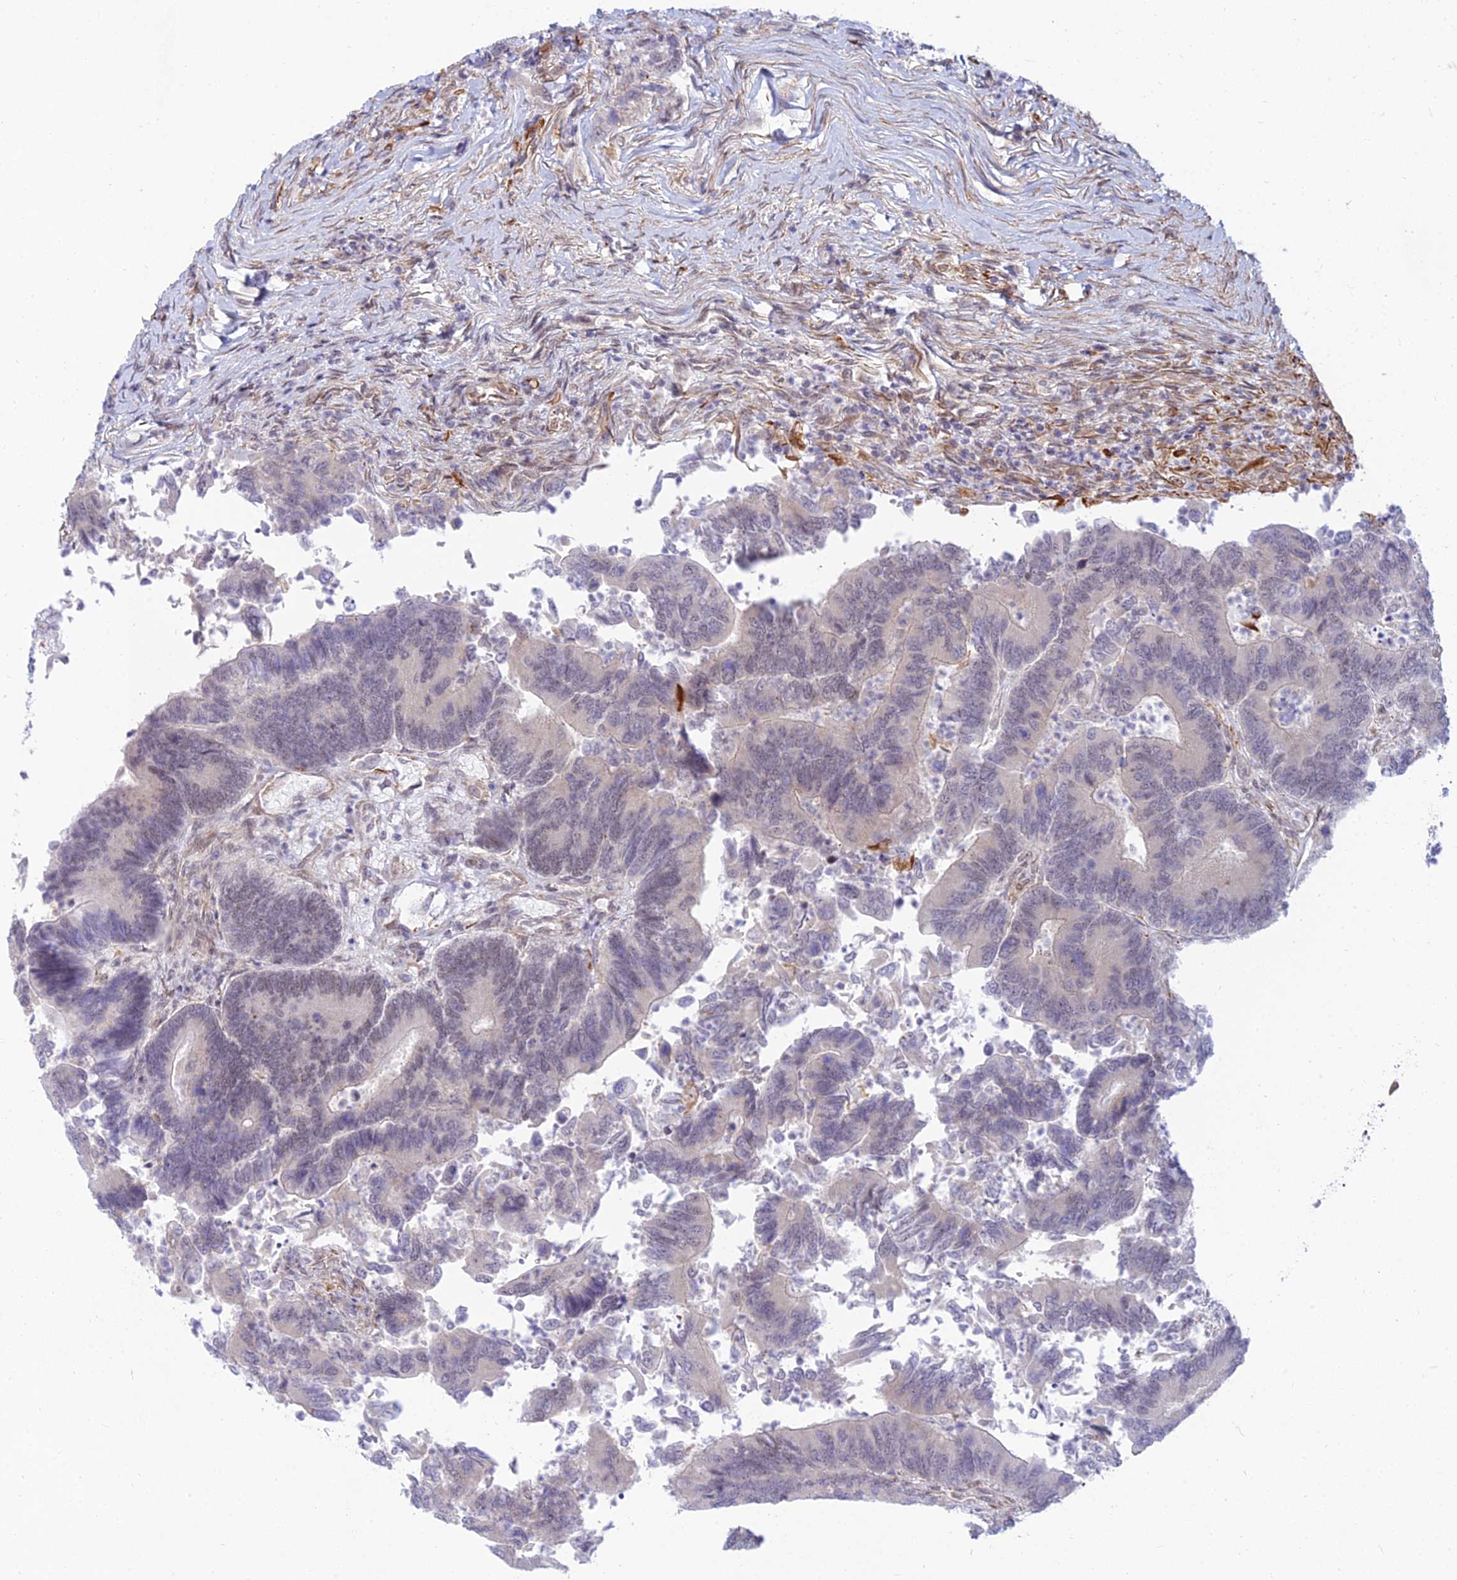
{"staining": {"intensity": "weak", "quantity": "<25%", "location": "nuclear"}, "tissue": "colorectal cancer", "cell_type": "Tumor cells", "image_type": "cancer", "snomed": [{"axis": "morphology", "description": "Adenocarcinoma, NOS"}, {"axis": "topography", "description": "Colon"}], "caption": "Immunohistochemistry (IHC) image of neoplastic tissue: colorectal adenocarcinoma stained with DAB (3,3'-diaminobenzidine) exhibits no significant protein expression in tumor cells. The staining is performed using DAB (3,3'-diaminobenzidine) brown chromogen with nuclei counter-stained in using hematoxylin.", "gene": "SAPCD2", "patient": {"sex": "female", "age": 67}}